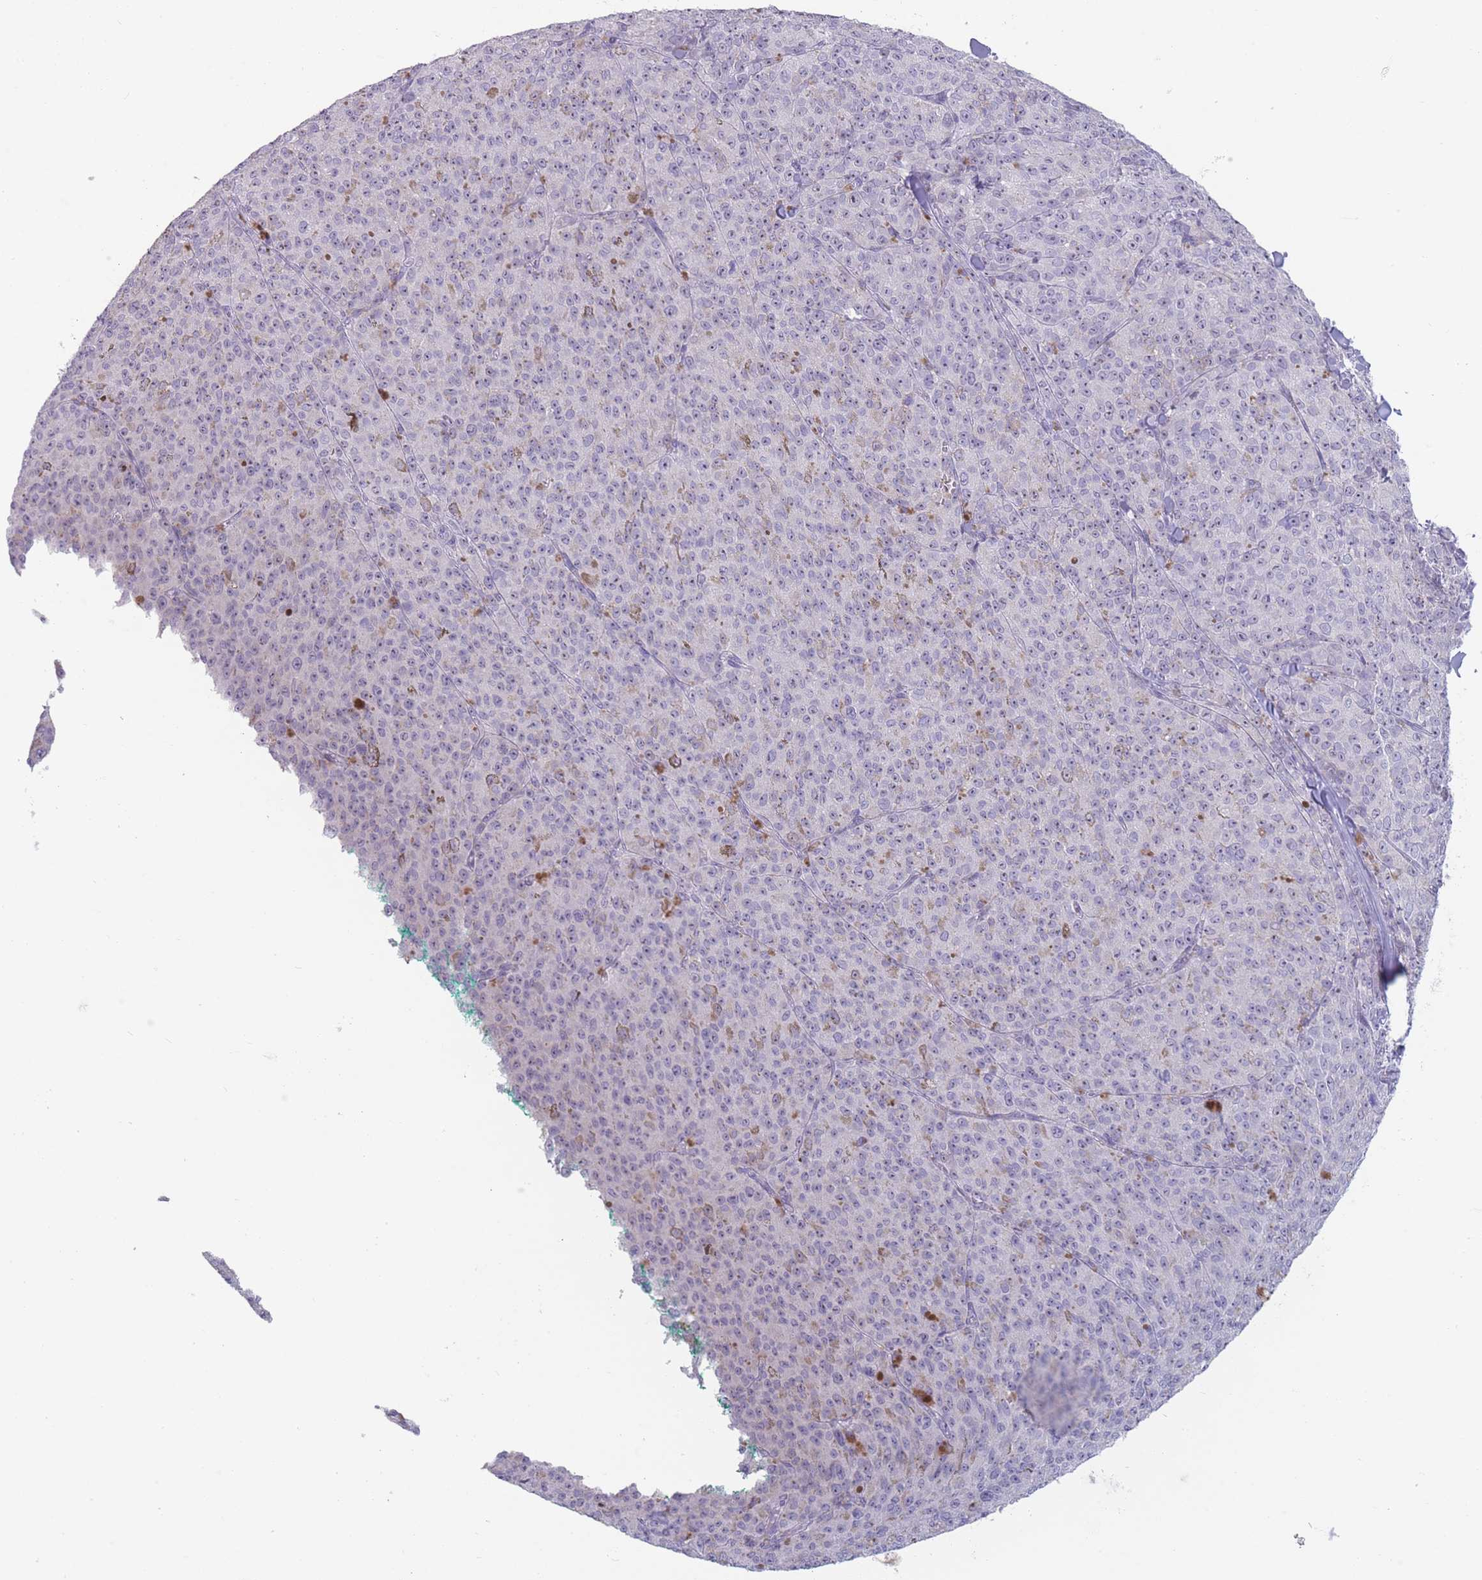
{"staining": {"intensity": "negative", "quantity": "none", "location": "none"}, "tissue": "melanoma", "cell_type": "Tumor cells", "image_type": "cancer", "snomed": [{"axis": "morphology", "description": "Malignant melanoma, NOS"}, {"axis": "topography", "description": "Skin"}], "caption": "Immunohistochemical staining of human malignant melanoma shows no significant positivity in tumor cells.", "gene": "PAIP2B", "patient": {"sex": "female", "age": 52}}